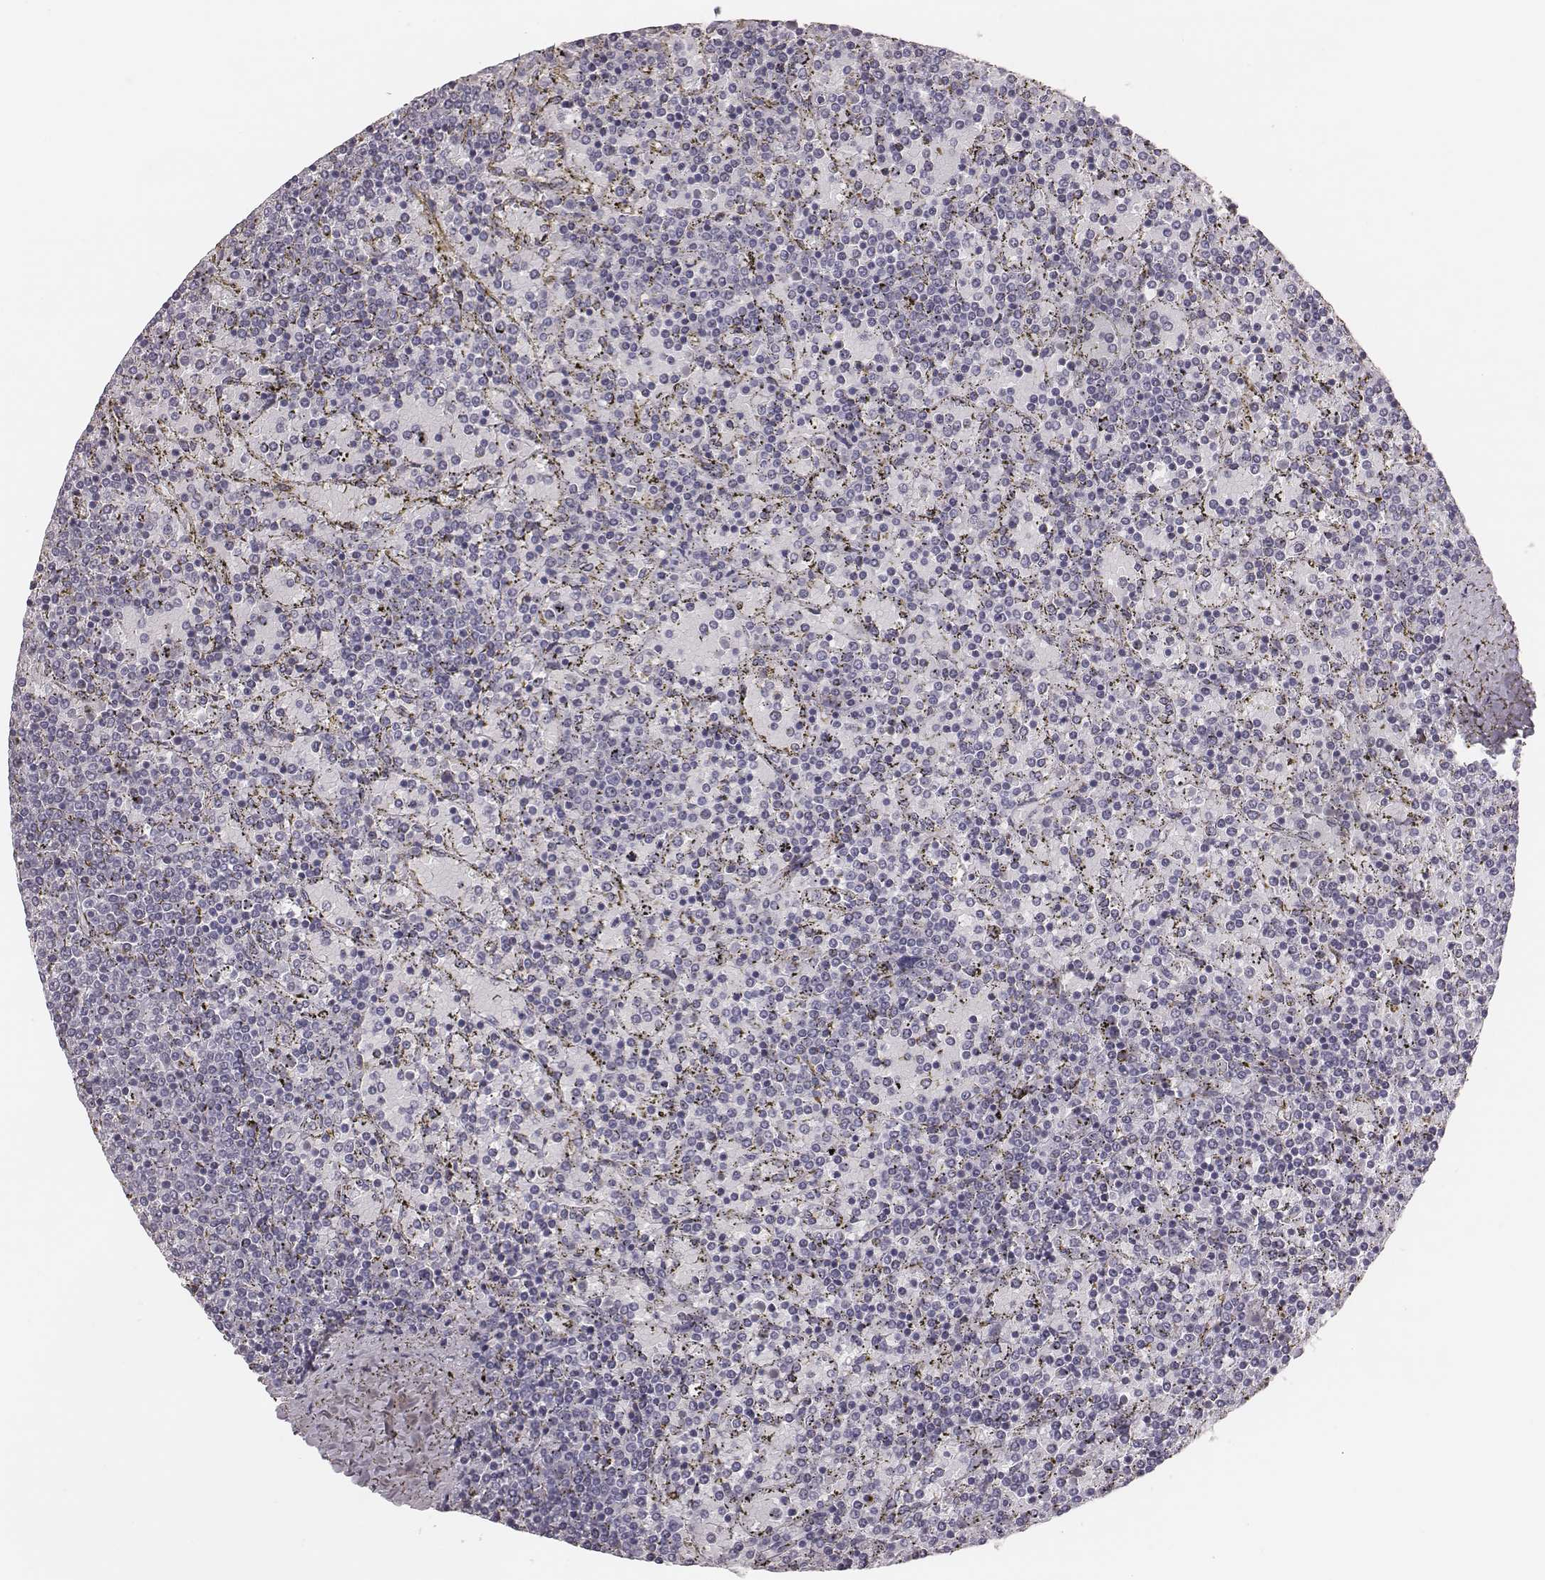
{"staining": {"intensity": "negative", "quantity": "none", "location": "none"}, "tissue": "lymphoma", "cell_type": "Tumor cells", "image_type": "cancer", "snomed": [{"axis": "morphology", "description": "Malignant lymphoma, non-Hodgkin's type, Low grade"}, {"axis": "topography", "description": "Spleen"}], "caption": "Human lymphoma stained for a protein using IHC reveals no staining in tumor cells.", "gene": "CSHL1", "patient": {"sex": "female", "age": 77}}